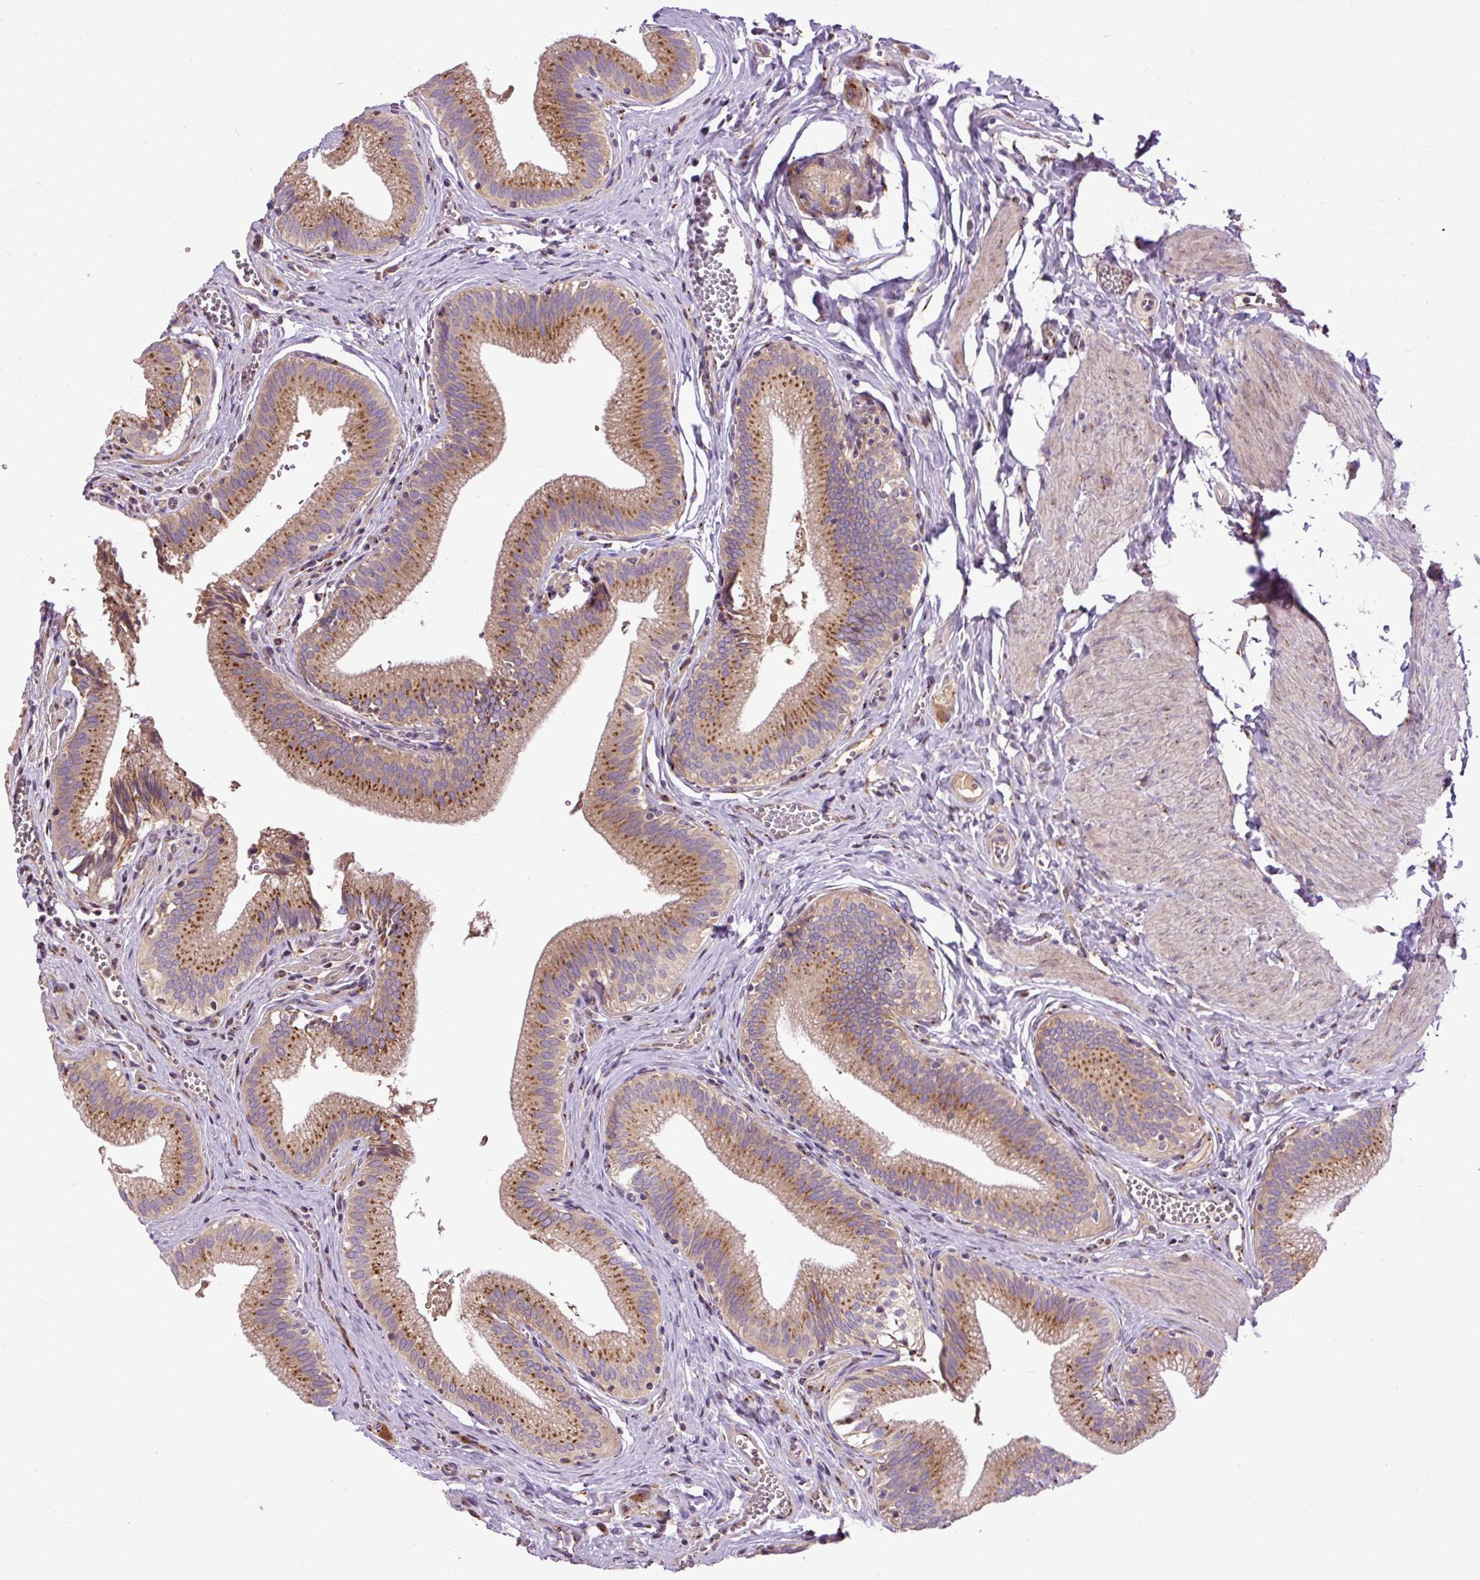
{"staining": {"intensity": "strong", "quantity": ">75%", "location": "cytoplasmic/membranous"}, "tissue": "gallbladder", "cell_type": "Glandular cells", "image_type": "normal", "snomed": [{"axis": "morphology", "description": "Normal tissue, NOS"}, {"axis": "topography", "description": "Gallbladder"}, {"axis": "topography", "description": "Peripheral nerve tissue"}], "caption": "Glandular cells show high levels of strong cytoplasmic/membranous positivity in about >75% of cells in unremarkable human gallbladder.", "gene": "MSMP", "patient": {"sex": "male", "age": 17}}